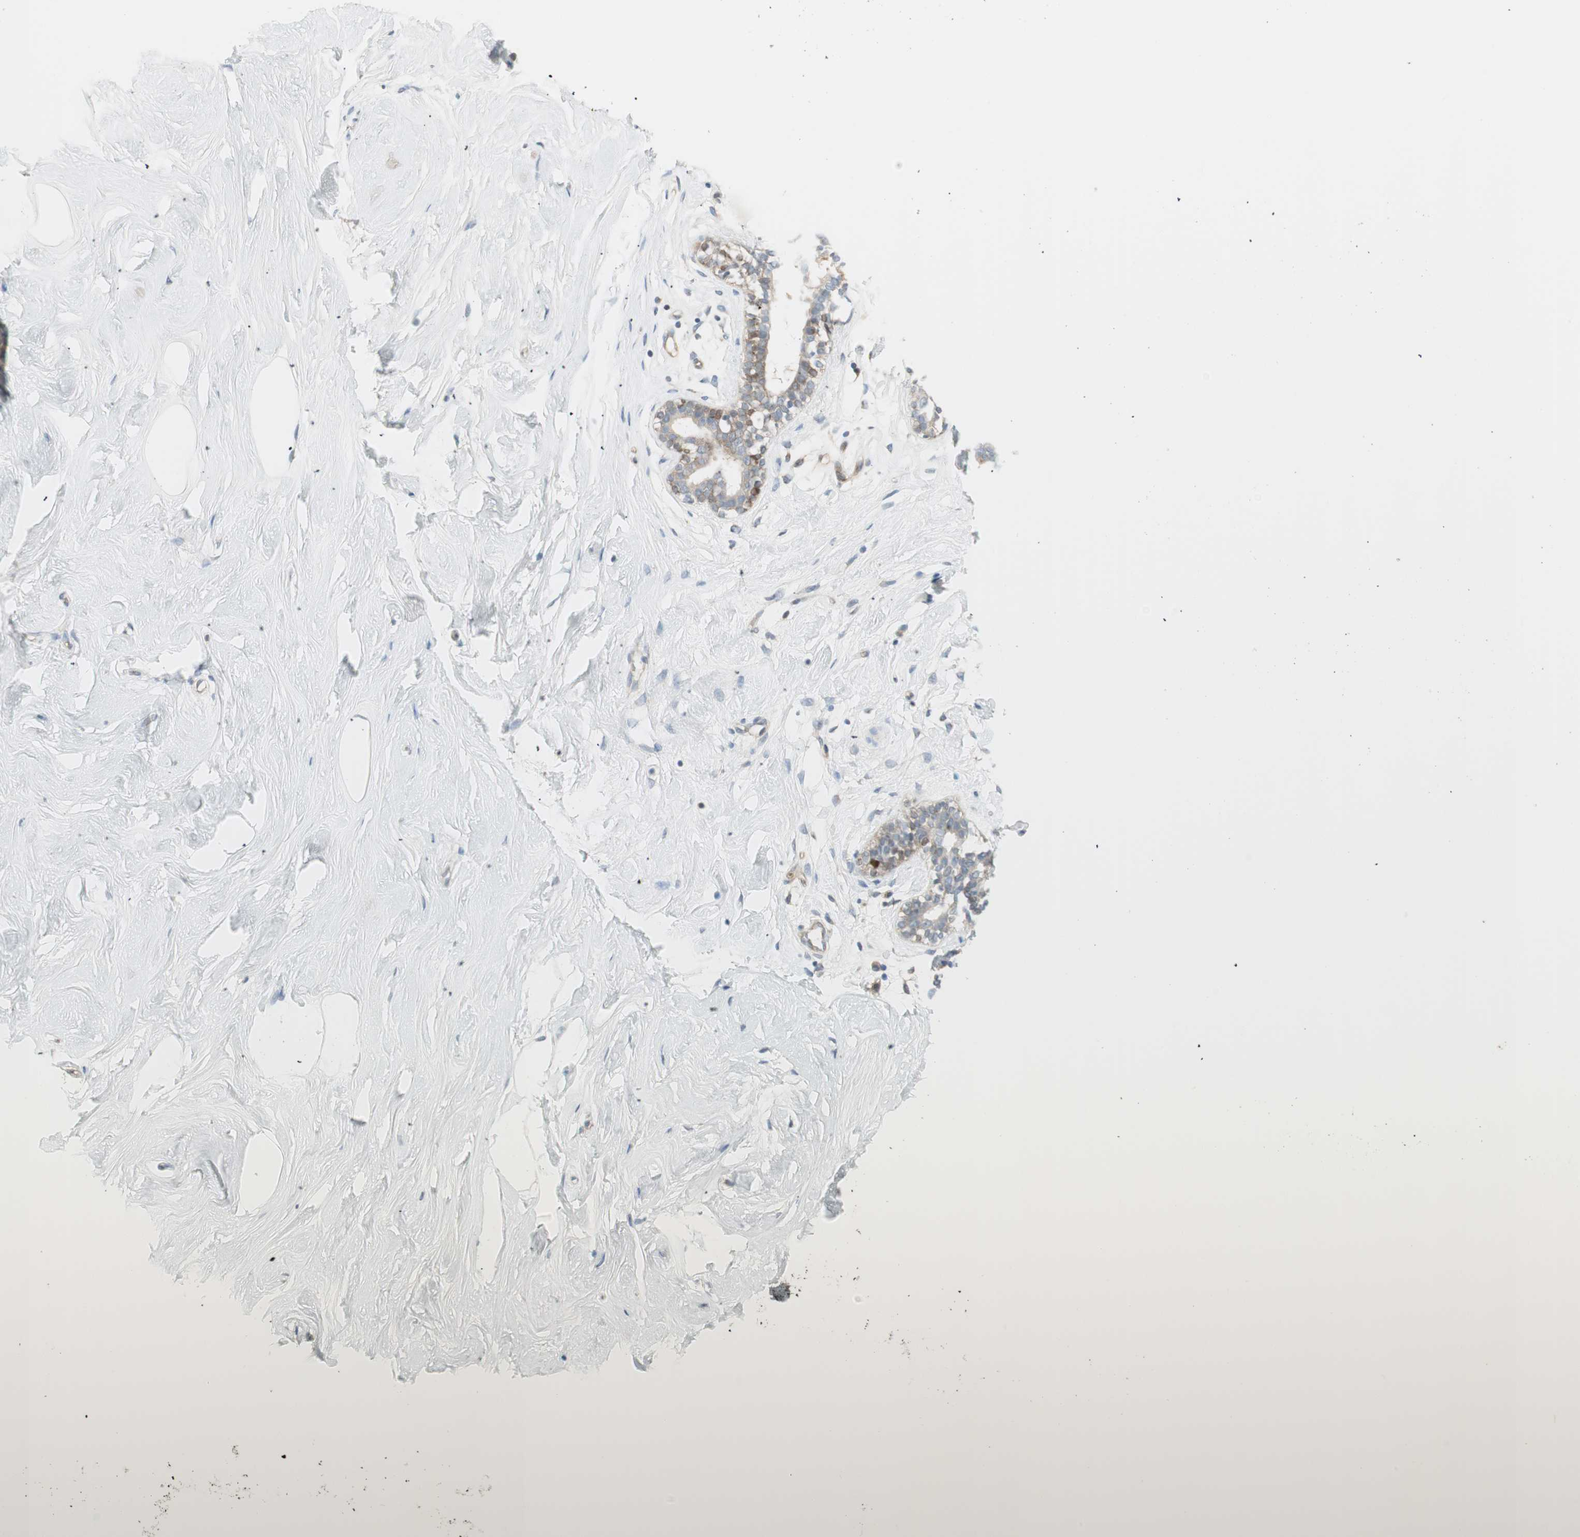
{"staining": {"intensity": "negative", "quantity": "none", "location": "none"}, "tissue": "breast", "cell_type": "Adipocytes", "image_type": "normal", "snomed": [{"axis": "morphology", "description": "Normal tissue, NOS"}, {"axis": "topography", "description": "Breast"}], "caption": "Protein analysis of unremarkable breast displays no significant staining in adipocytes.", "gene": "STON1", "patient": {"sex": "female", "age": 23}}